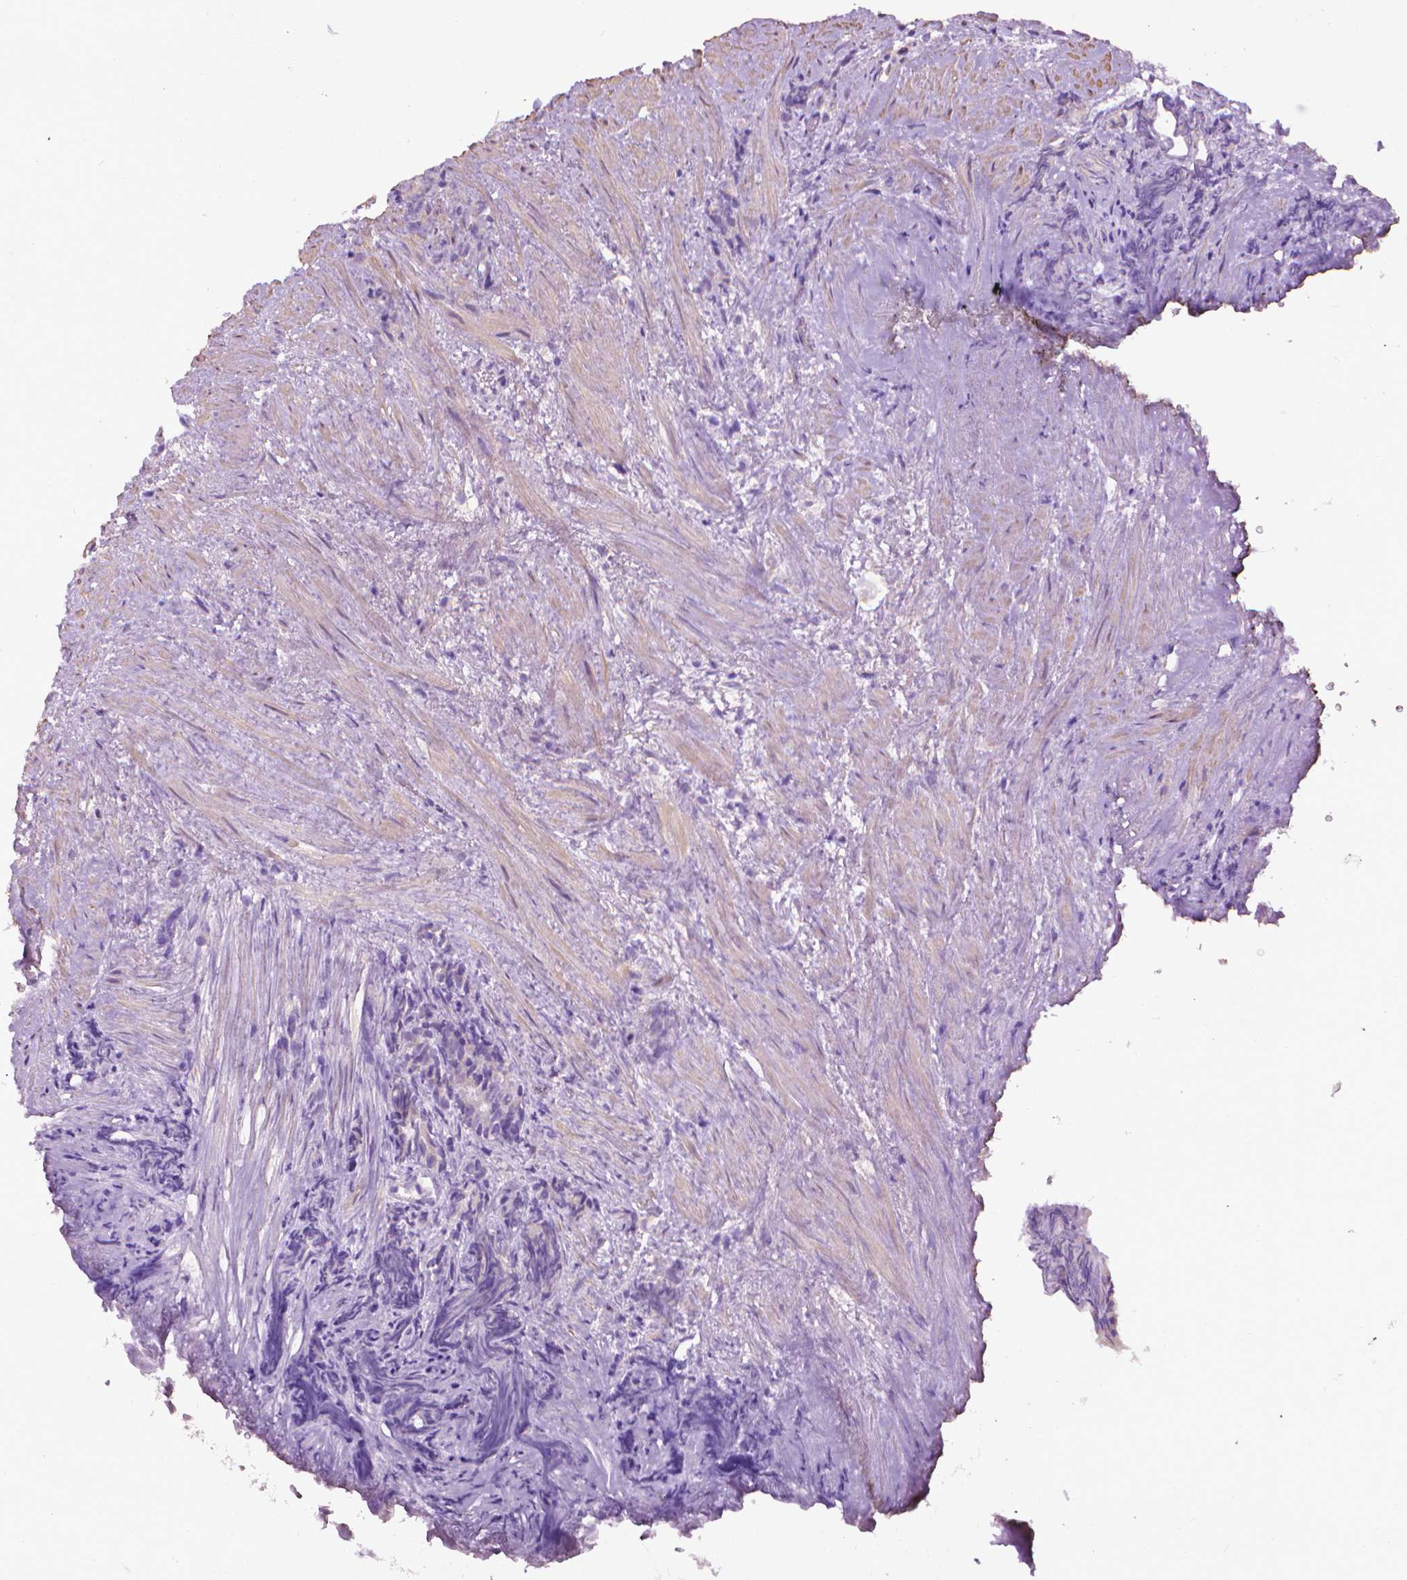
{"staining": {"intensity": "negative", "quantity": "none", "location": "none"}, "tissue": "prostate cancer", "cell_type": "Tumor cells", "image_type": "cancer", "snomed": [{"axis": "morphology", "description": "Adenocarcinoma, High grade"}, {"axis": "topography", "description": "Prostate"}], "caption": "Protein analysis of prostate cancer displays no significant expression in tumor cells.", "gene": "AQP10", "patient": {"sex": "male", "age": 84}}